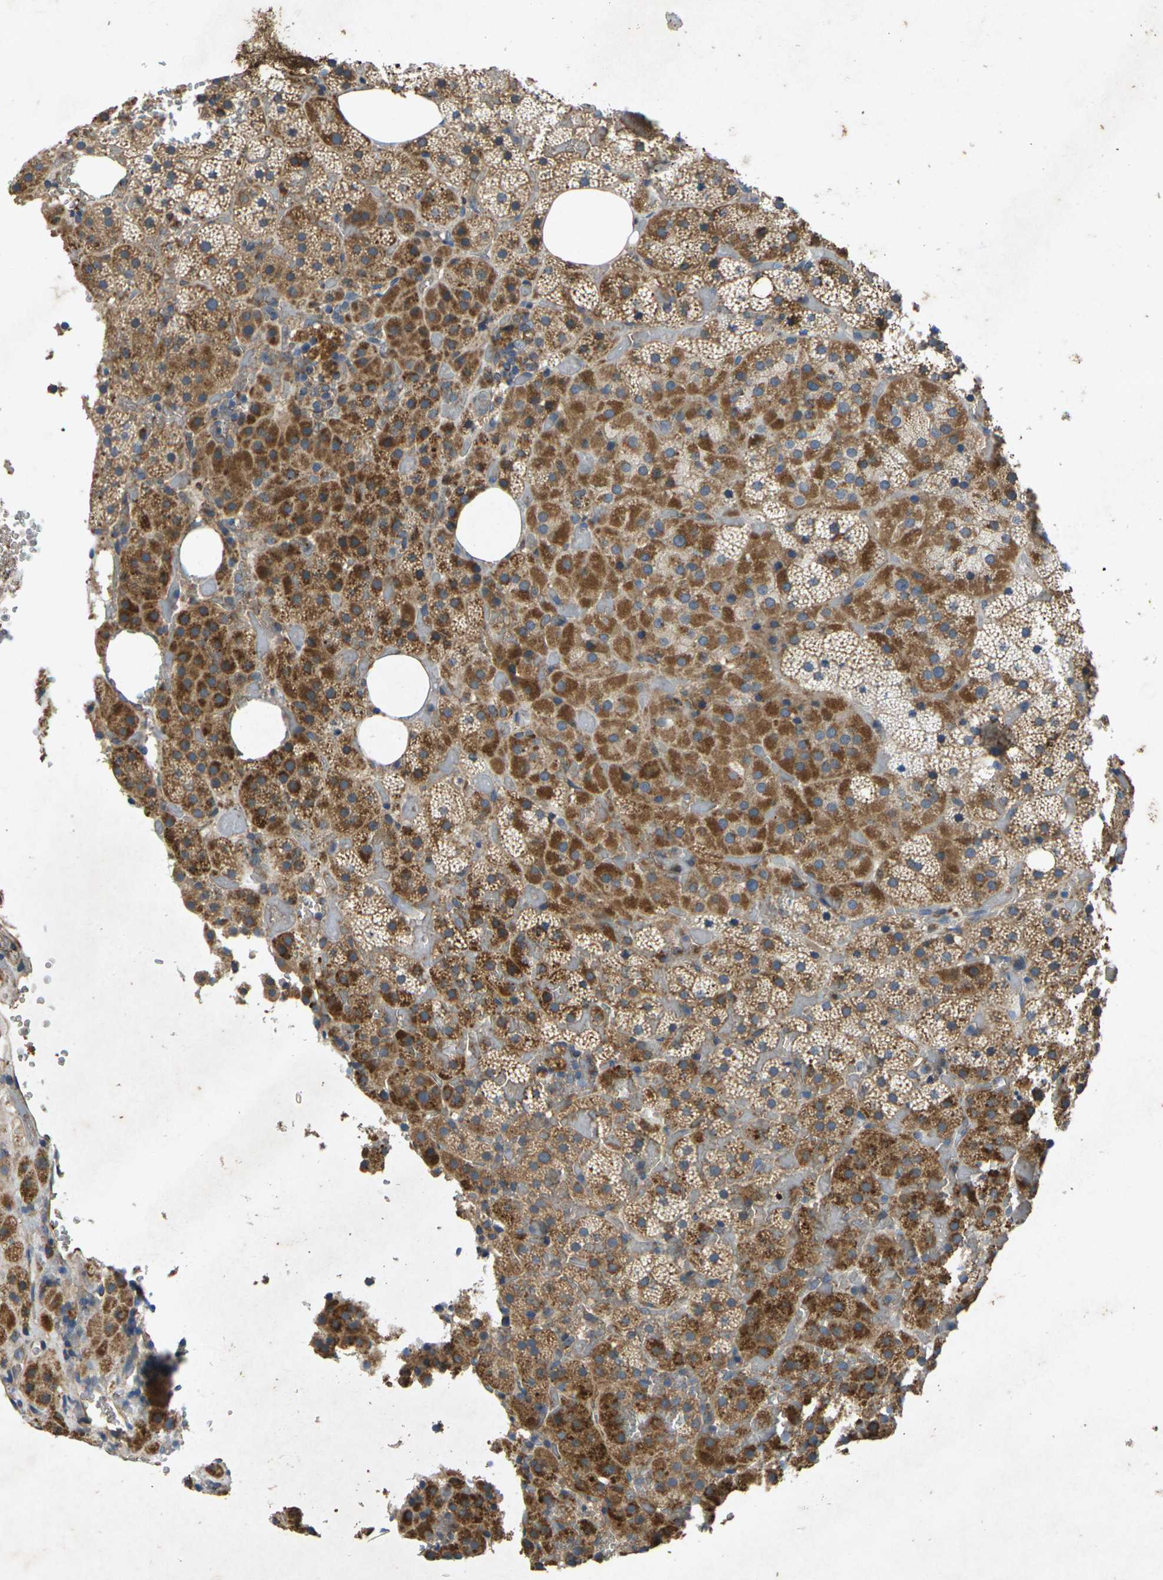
{"staining": {"intensity": "moderate", "quantity": ">75%", "location": "cytoplasmic/membranous"}, "tissue": "adrenal gland", "cell_type": "Glandular cells", "image_type": "normal", "snomed": [{"axis": "morphology", "description": "Normal tissue, NOS"}, {"axis": "topography", "description": "Adrenal gland"}], "caption": "Protein staining of normal adrenal gland displays moderate cytoplasmic/membranous expression in approximately >75% of glandular cells. (Stains: DAB in brown, nuclei in blue, Microscopy: brightfield microscopy at high magnification).", "gene": "KIF1B", "patient": {"sex": "female", "age": 59}}